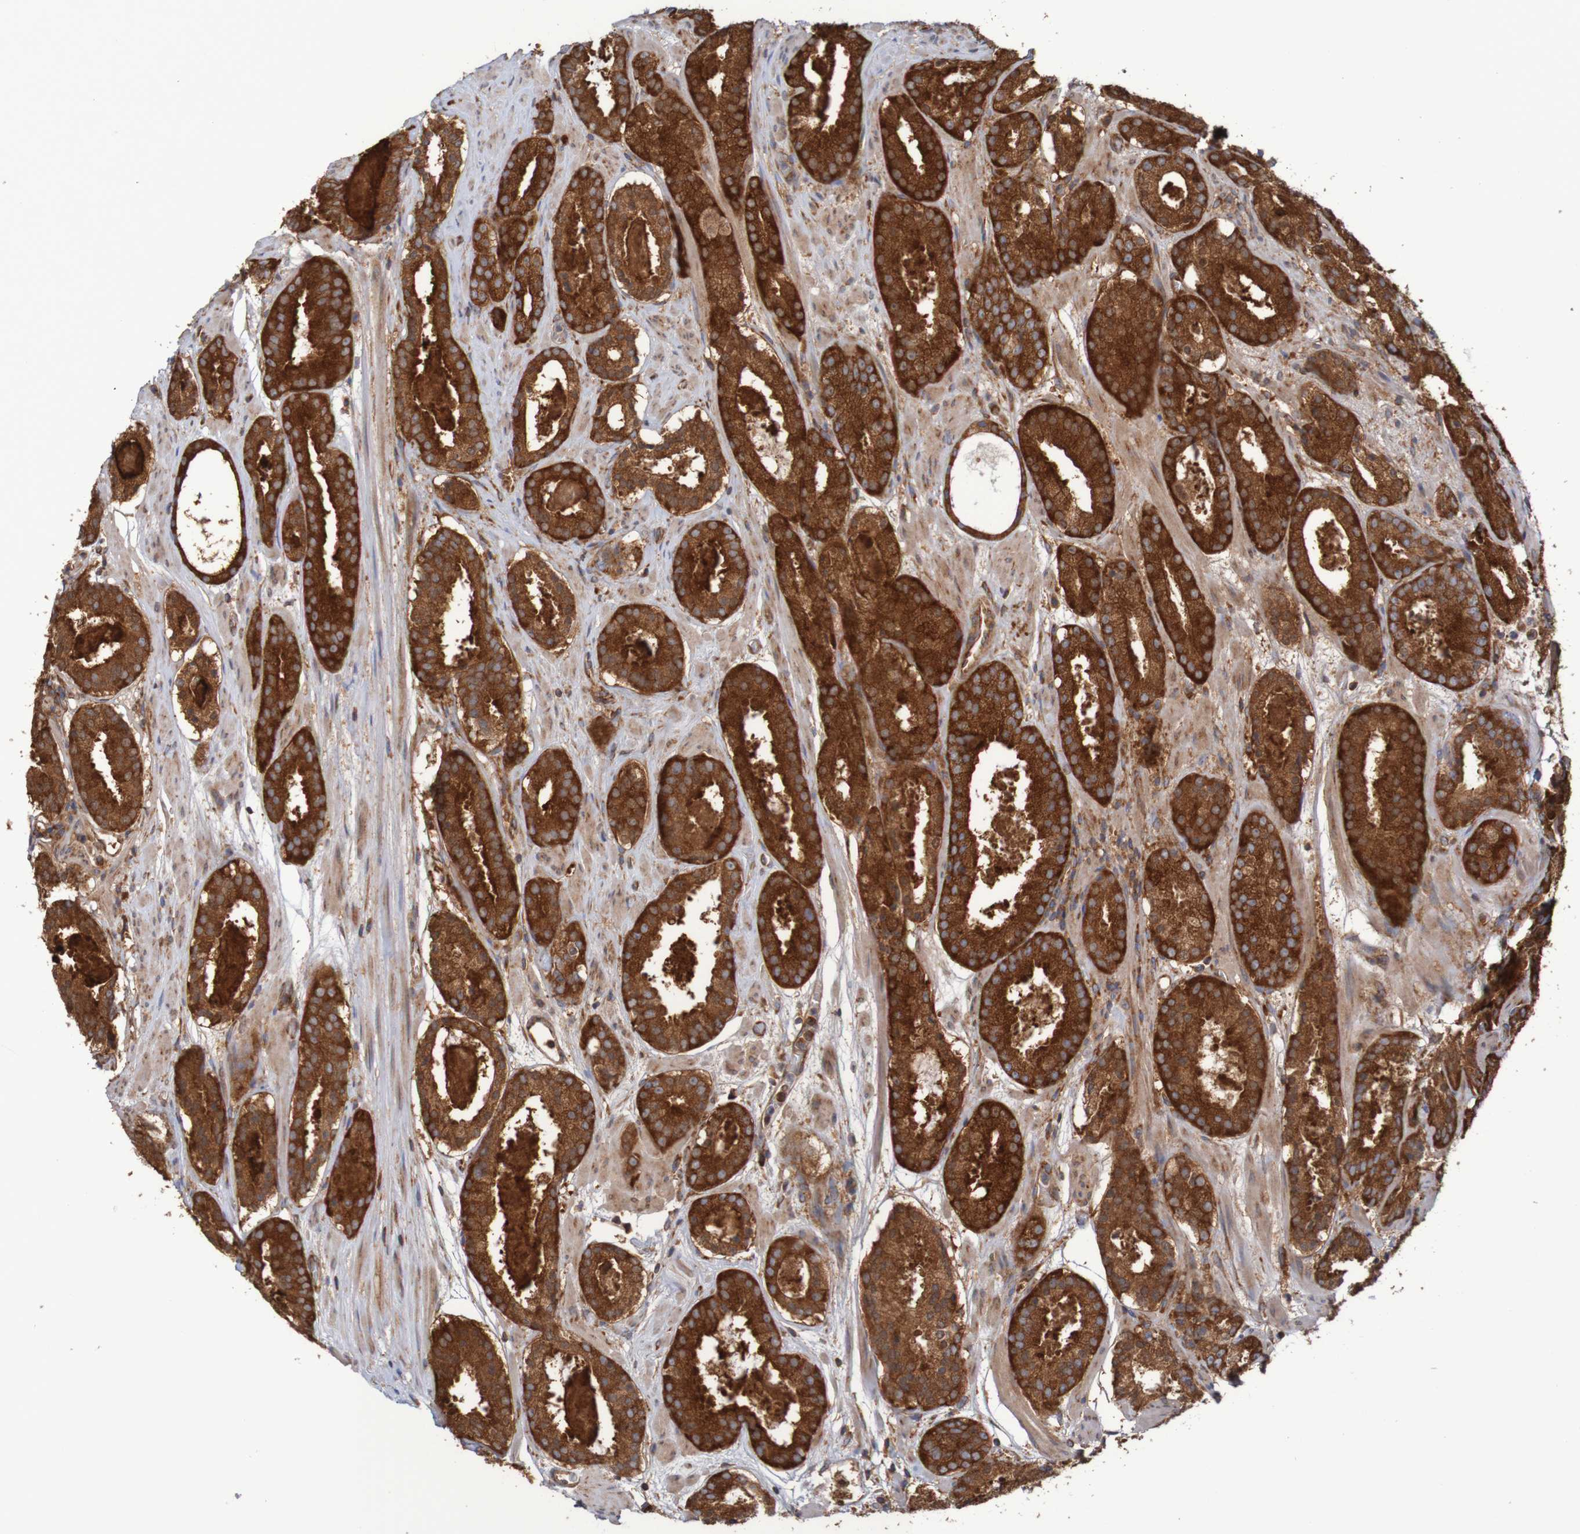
{"staining": {"intensity": "strong", "quantity": ">75%", "location": "cytoplasmic/membranous"}, "tissue": "prostate cancer", "cell_type": "Tumor cells", "image_type": "cancer", "snomed": [{"axis": "morphology", "description": "Adenocarcinoma, Low grade"}, {"axis": "topography", "description": "Prostate"}], "caption": "The immunohistochemical stain labels strong cytoplasmic/membranous staining in tumor cells of prostate cancer tissue.", "gene": "LRRC47", "patient": {"sex": "male", "age": 69}}